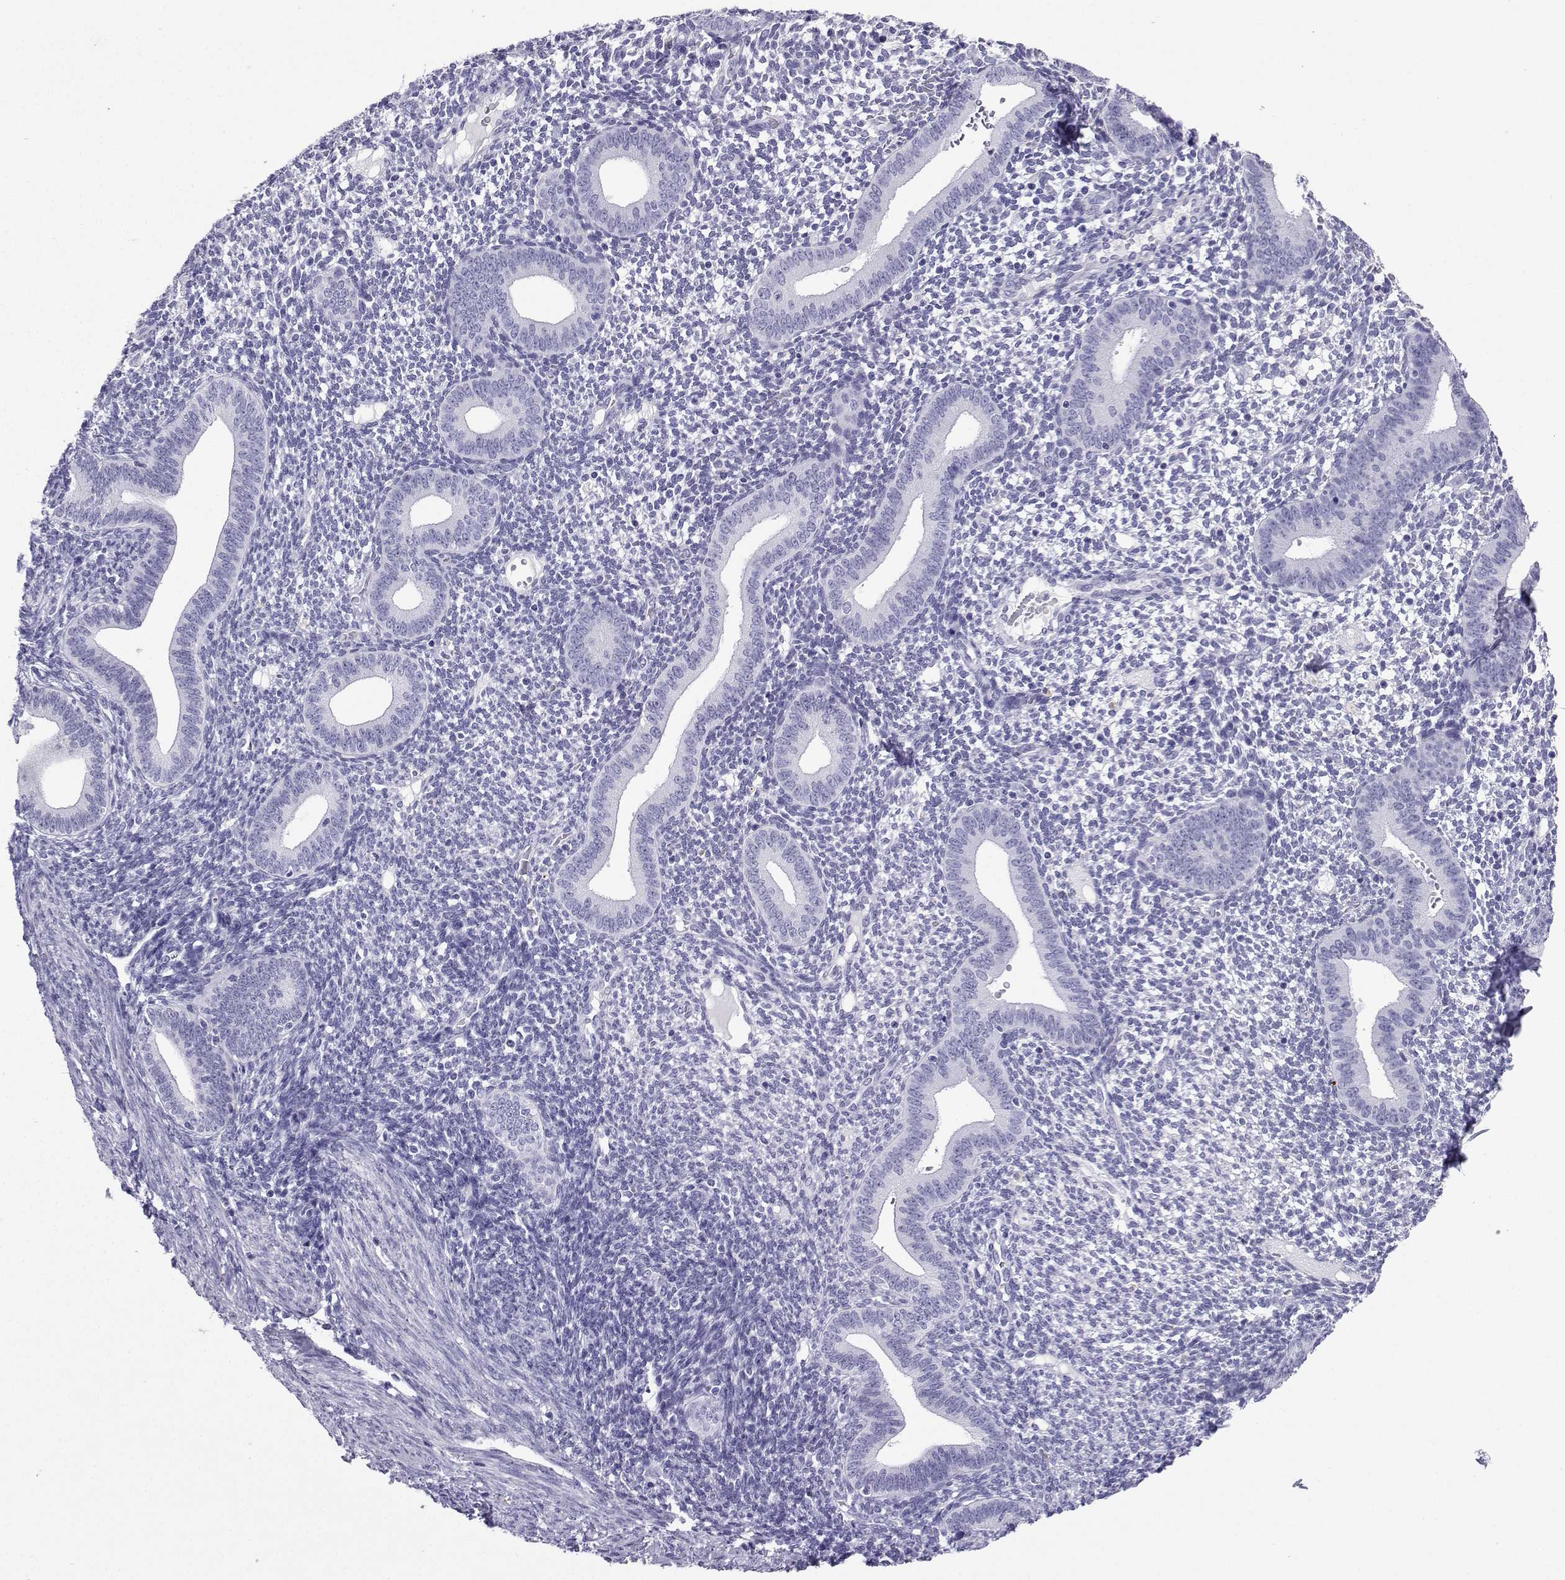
{"staining": {"intensity": "negative", "quantity": "none", "location": "none"}, "tissue": "endometrium", "cell_type": "Cells in endometrial stroma", "image_type": "normal", "snomed": [{"axis": "morphology", "description": "Normal tissue, NOS"}, {"axis": "topography", "description": "Endometrium"}], "caption": "Immunohistochemistry (IHC) of normal endometrium displays no expression in cells in endometrial stroma.", "gene": "SLC18A2", "patient": {"sex": "female", "age": 40}}